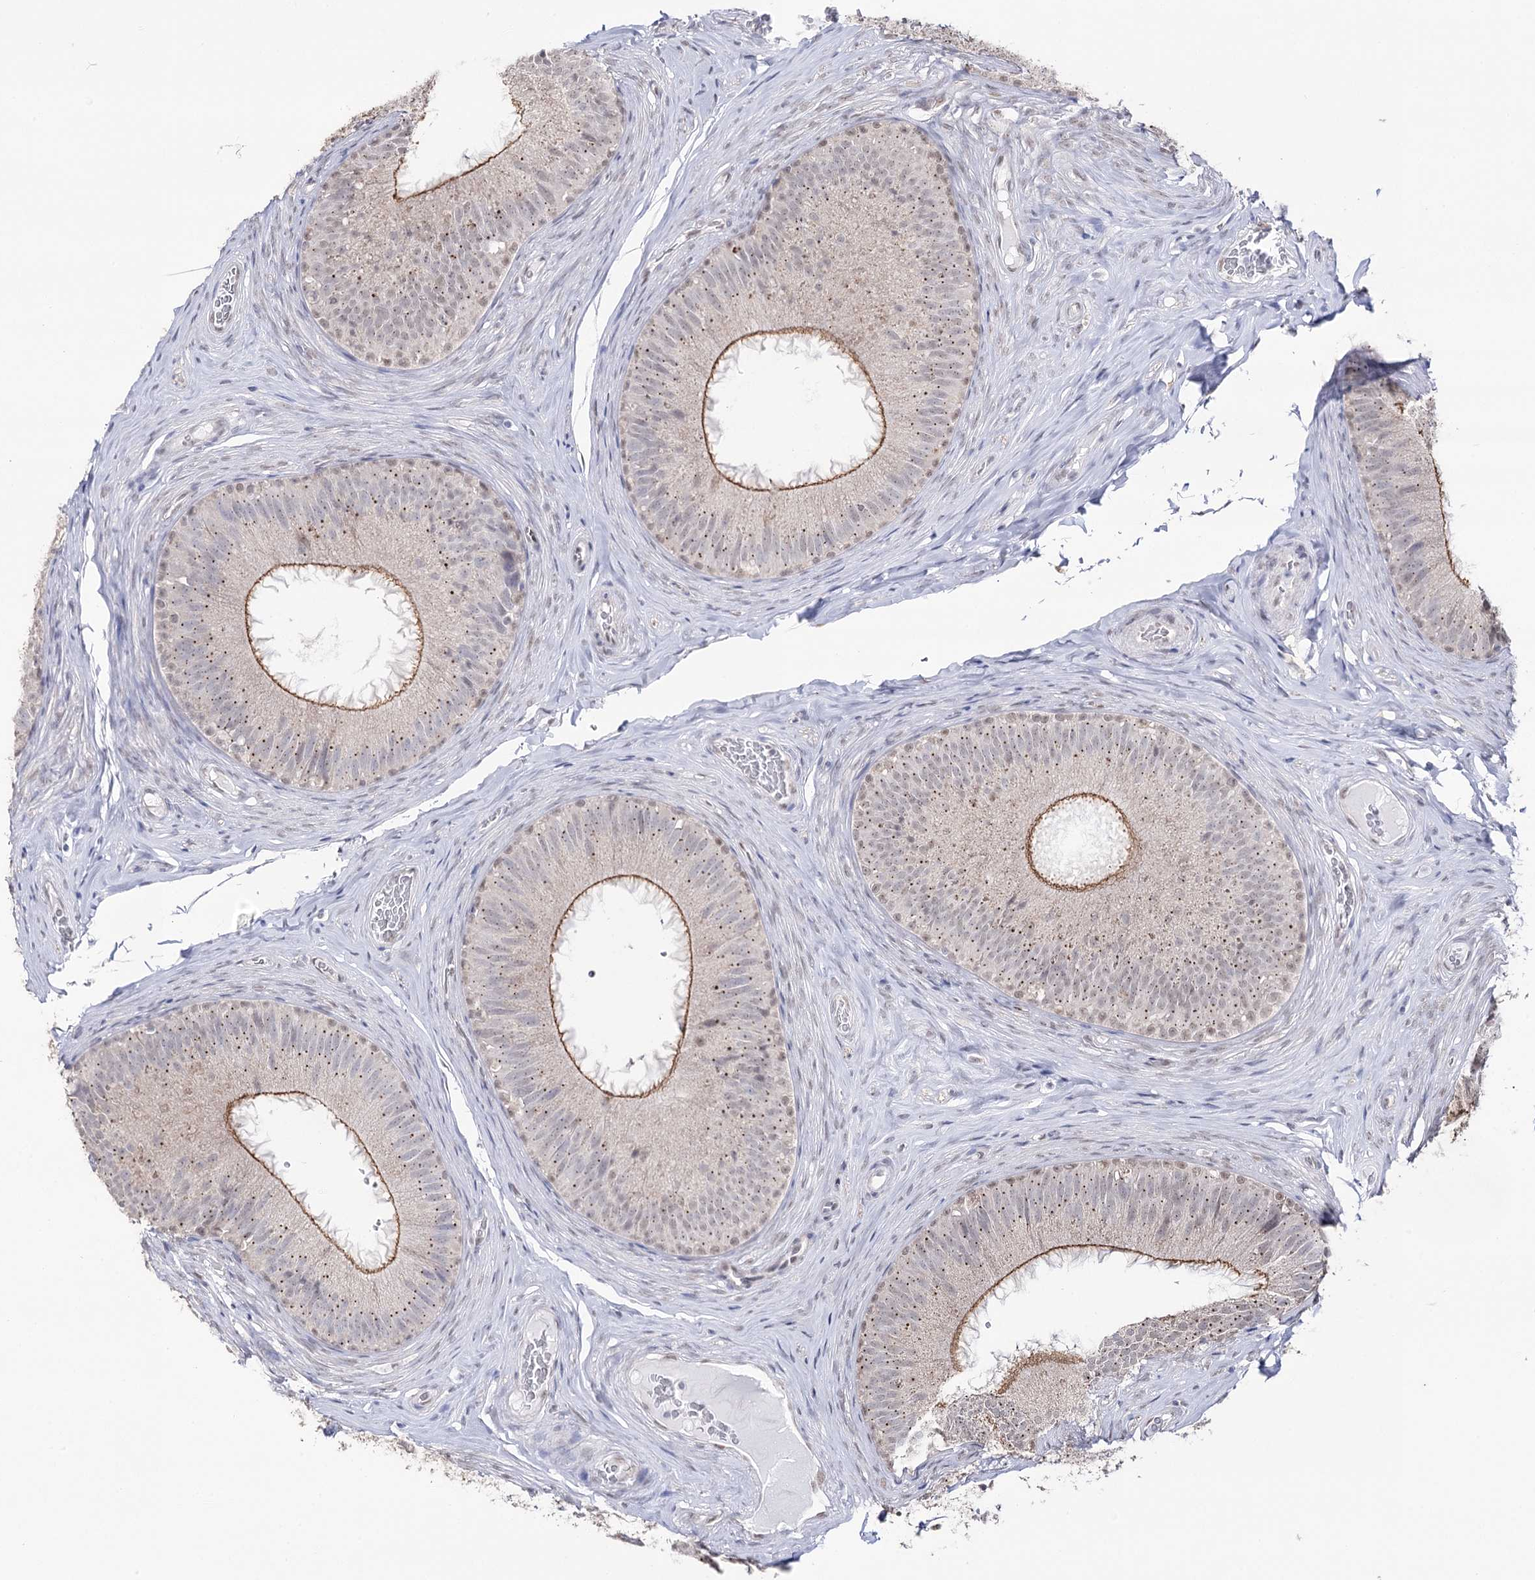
{"staining": {"intensity": "moderate", "quantity": "25%-75%", "location": "cytoplasmic/membranous,nuclear"}, "tissue": "epididymis", "cell_type": "Glandular cells", "image_type": "normal", "snomed": [{"axis": "morphology", "description": "Normal tissue, NOS"}, {"axis": "topography", "description": "Epididymis"}], "caption": "Protein analysis of normal epididymis exhibits moderate cytoplasmic/membranous,nuclear positivity in approximately 25%-75% of glandular cells. Ihc stains the protein of interest in brown and the nuclei are stained blue.", "gene": "VGLL4", "patient": {"sex": "male", "age": 34}}